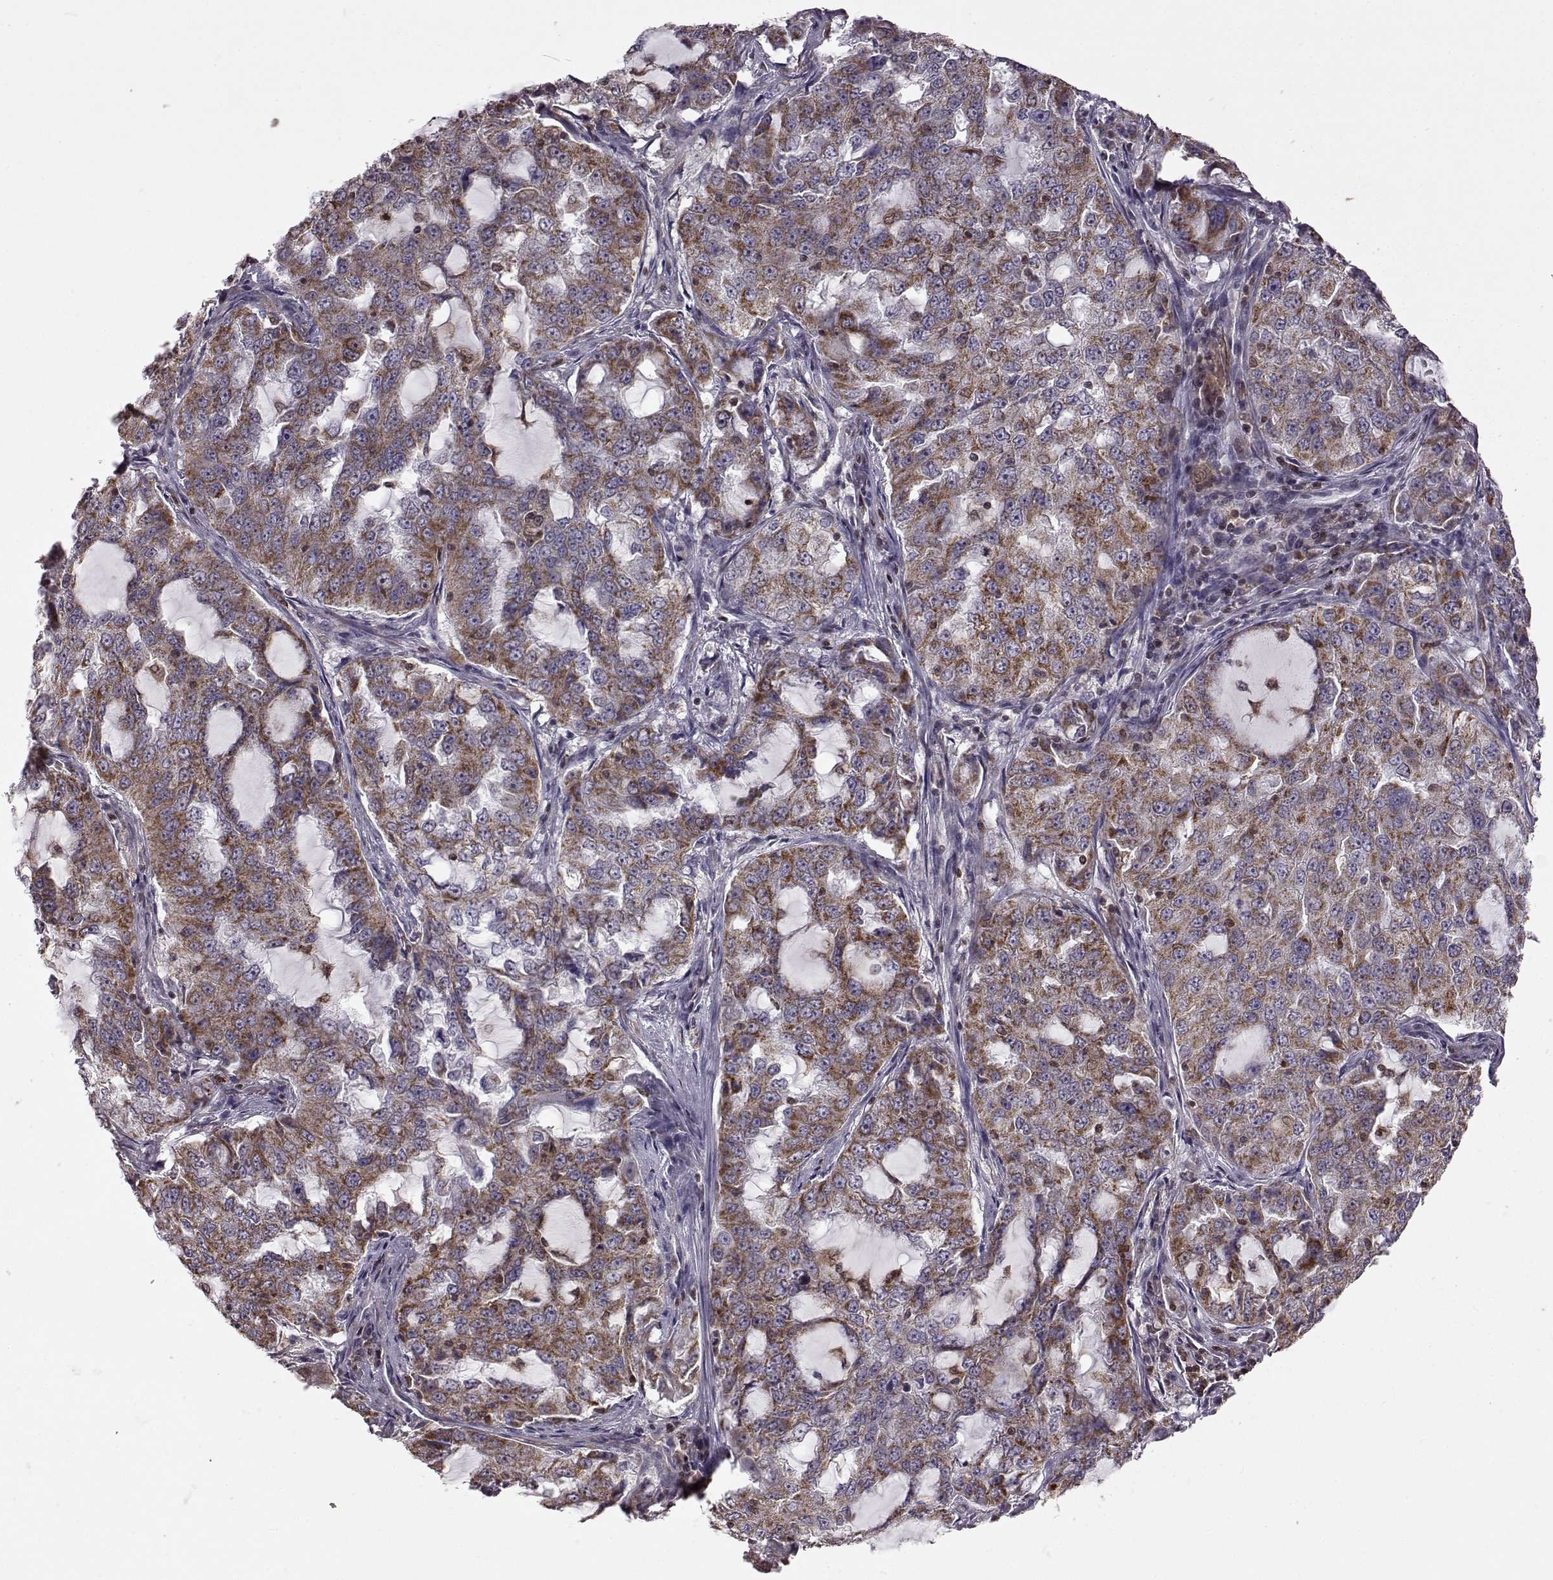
{"staining": {"intensity": "moderate", "quantity": ">75%", "location": "cytoplasmic/membranous"}, "tissue": "lung cancer", "cell_type": "Tumor cells", "image_type": "cancer", "snomed": [{"axis": "morphology", "description": "Adenocarcinoma, NOS"}, {"axis": "topography", "description": "Lung"}], "caption": "There is medium levels of moderate cytoplasmic/membranous expression in tumor cells of adenocarcinoma (lung), as demonstrated by immunohistochemical staining (brown color).", "gene": "DOK2", "patient": {"sex": "female", "age": 61}}